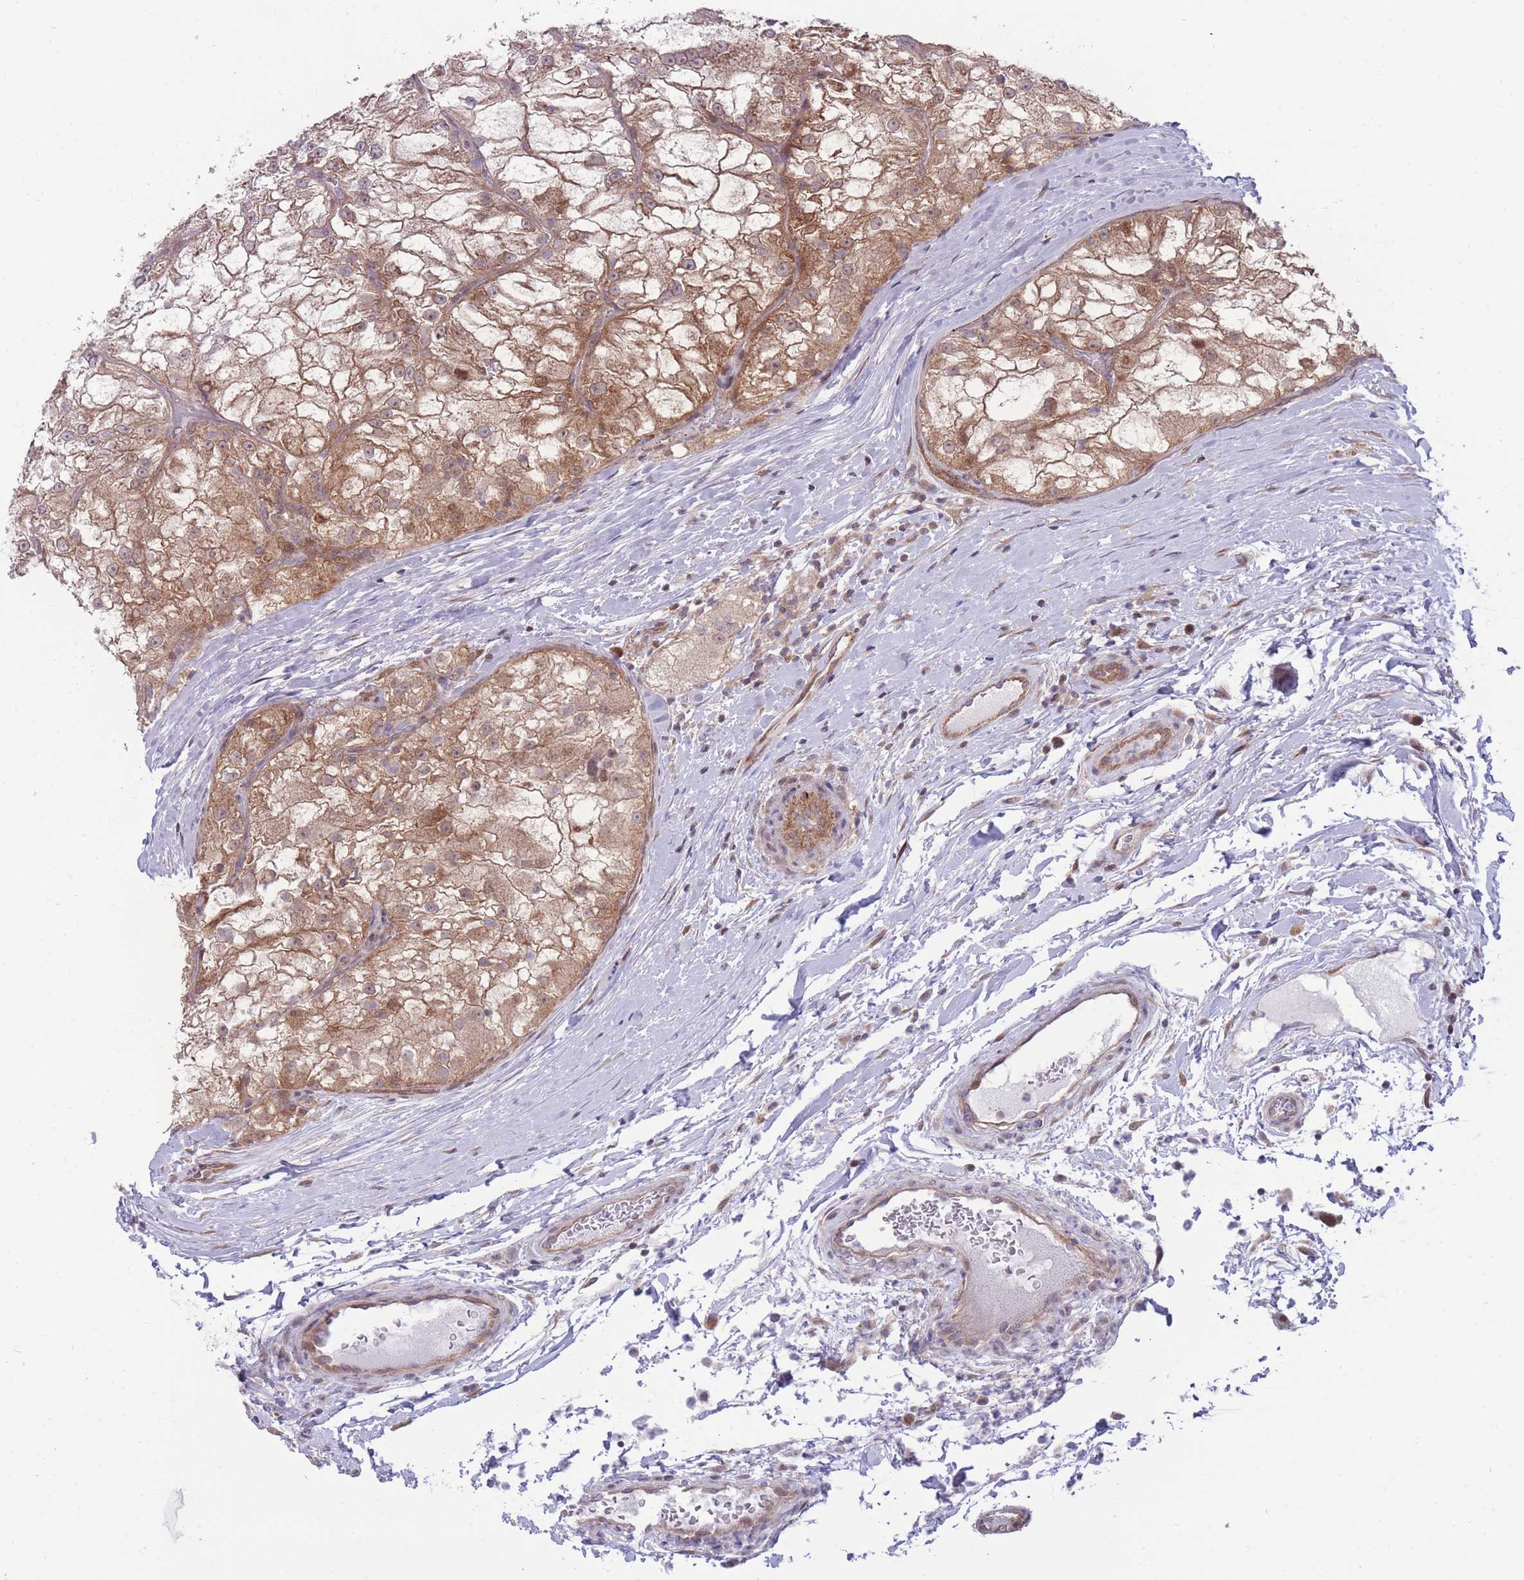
{"staining": {"intensity": "moderate", "quantity": "25%-75%", "location": "cytoplasmic/membranous"}, "tissue": "renal cancer", "cell_type": "Tumor cells", "image_type": "cancer", "snomed": [{"axis": "morphology", "description": "Adenocarcinoma, NOS"}, {"axis": "topography", "description": "Kidney"}], "caption": "Moderate cytoplasmic/membranous staining is present in about 25%-75% of tumor cells in renal cancer.", "gene": "RIC8A", "patient": {"sex": "female", "age": 72}}